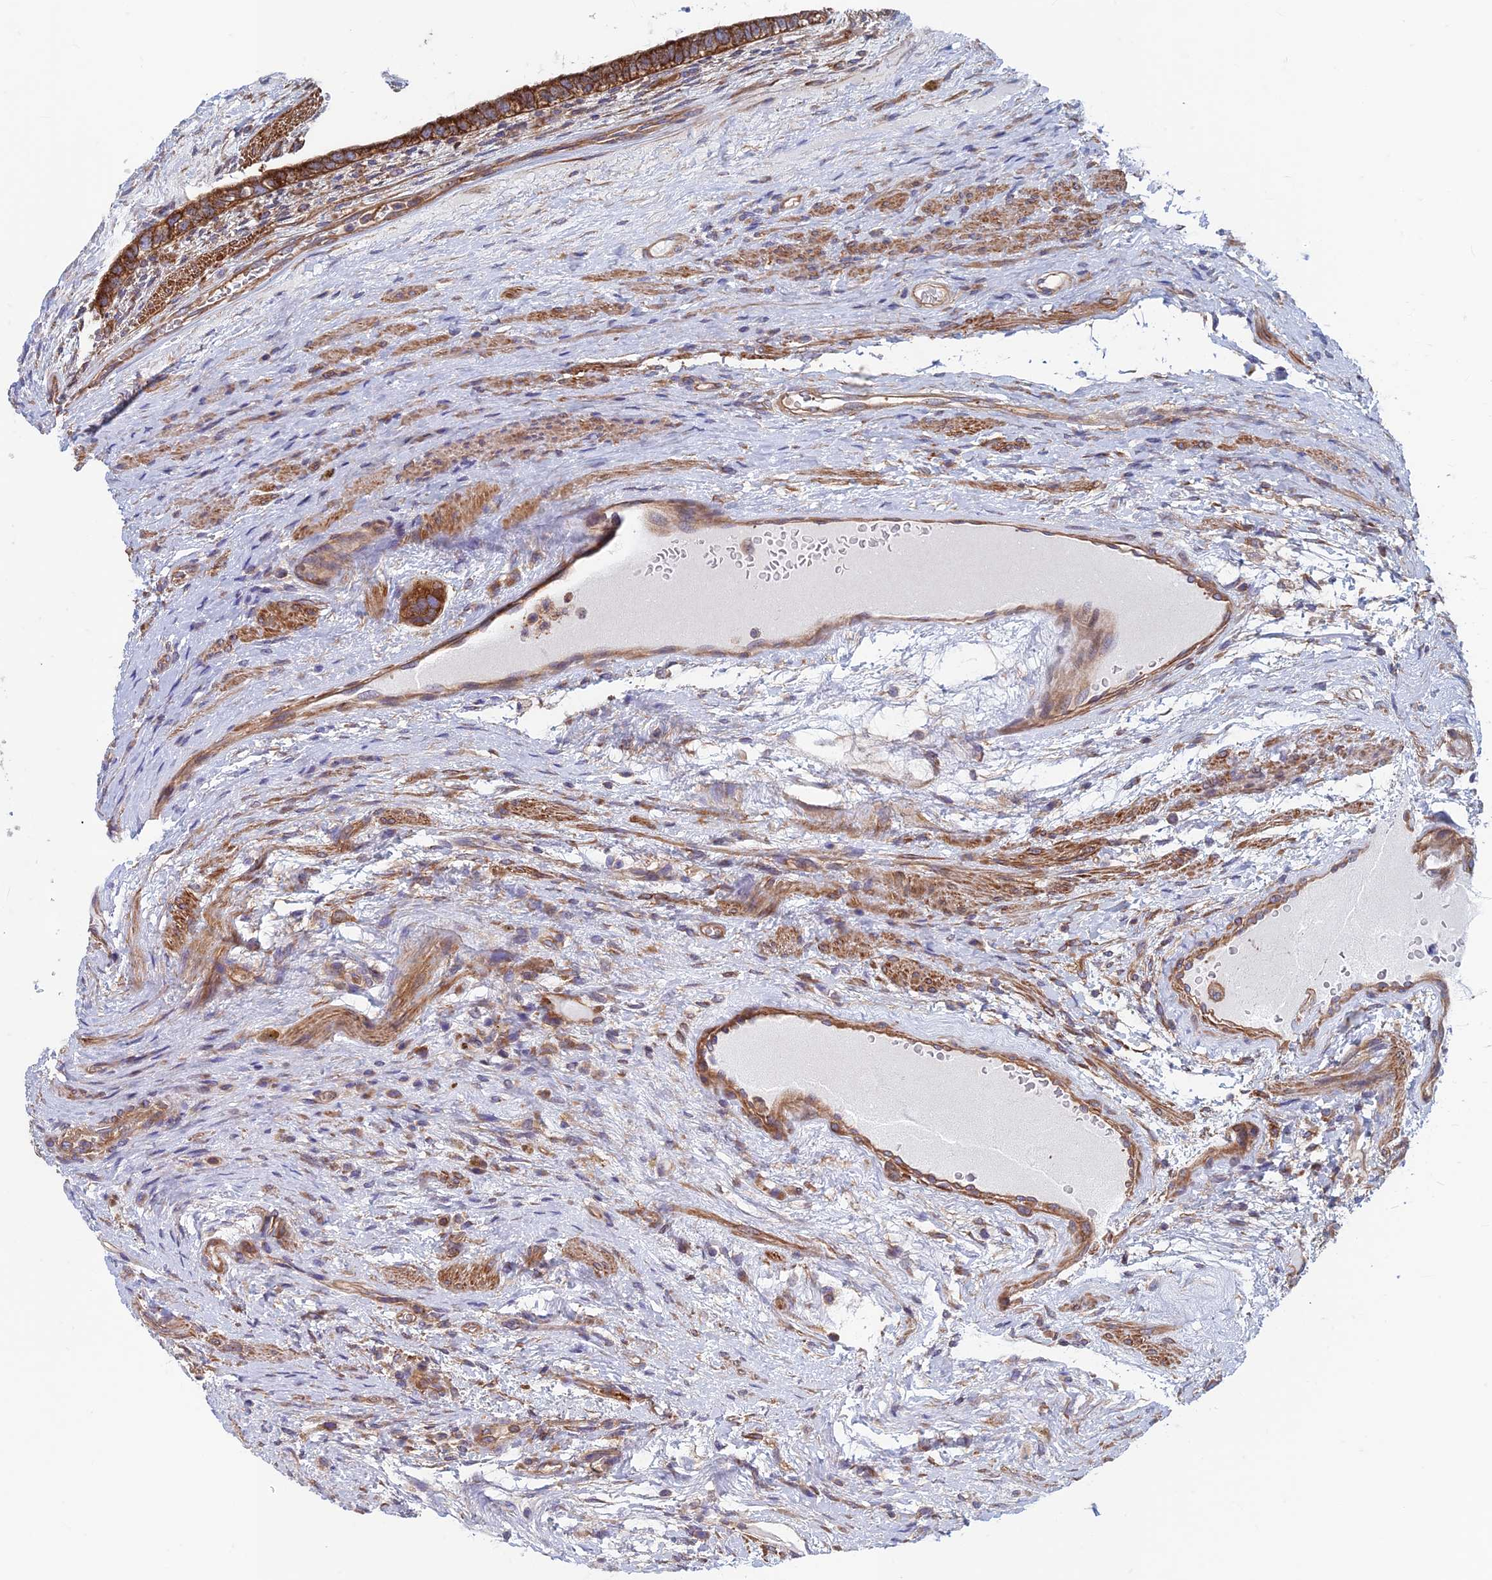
{"staining": {"intensity": "strong", "quantity": ">75%", "location": "cytoplasmic/membranous"}, "tissue": "testis cancer", "cell_type": "Tumor cells", "image_type": "cancer", "snomed": [{"axis": "morphology", "description": "Carcinoma, Embryonal, NOS"}, {"axis": "topography", "description": "Testis"}], "caption": "DAB immunohistochemical staining of embryonal carcinoma (testis) displays strong cytoplasmic/membranous protein positivity in about >75% of tumor cells. Using DAB (3,3'-diaminobenzidine) (brown) and hematoxylin (blue) stains, captured at high magnification using brightfield microscopy.", "gene": "DNM1L", "patient": {"sex": "male", "age": 26}}